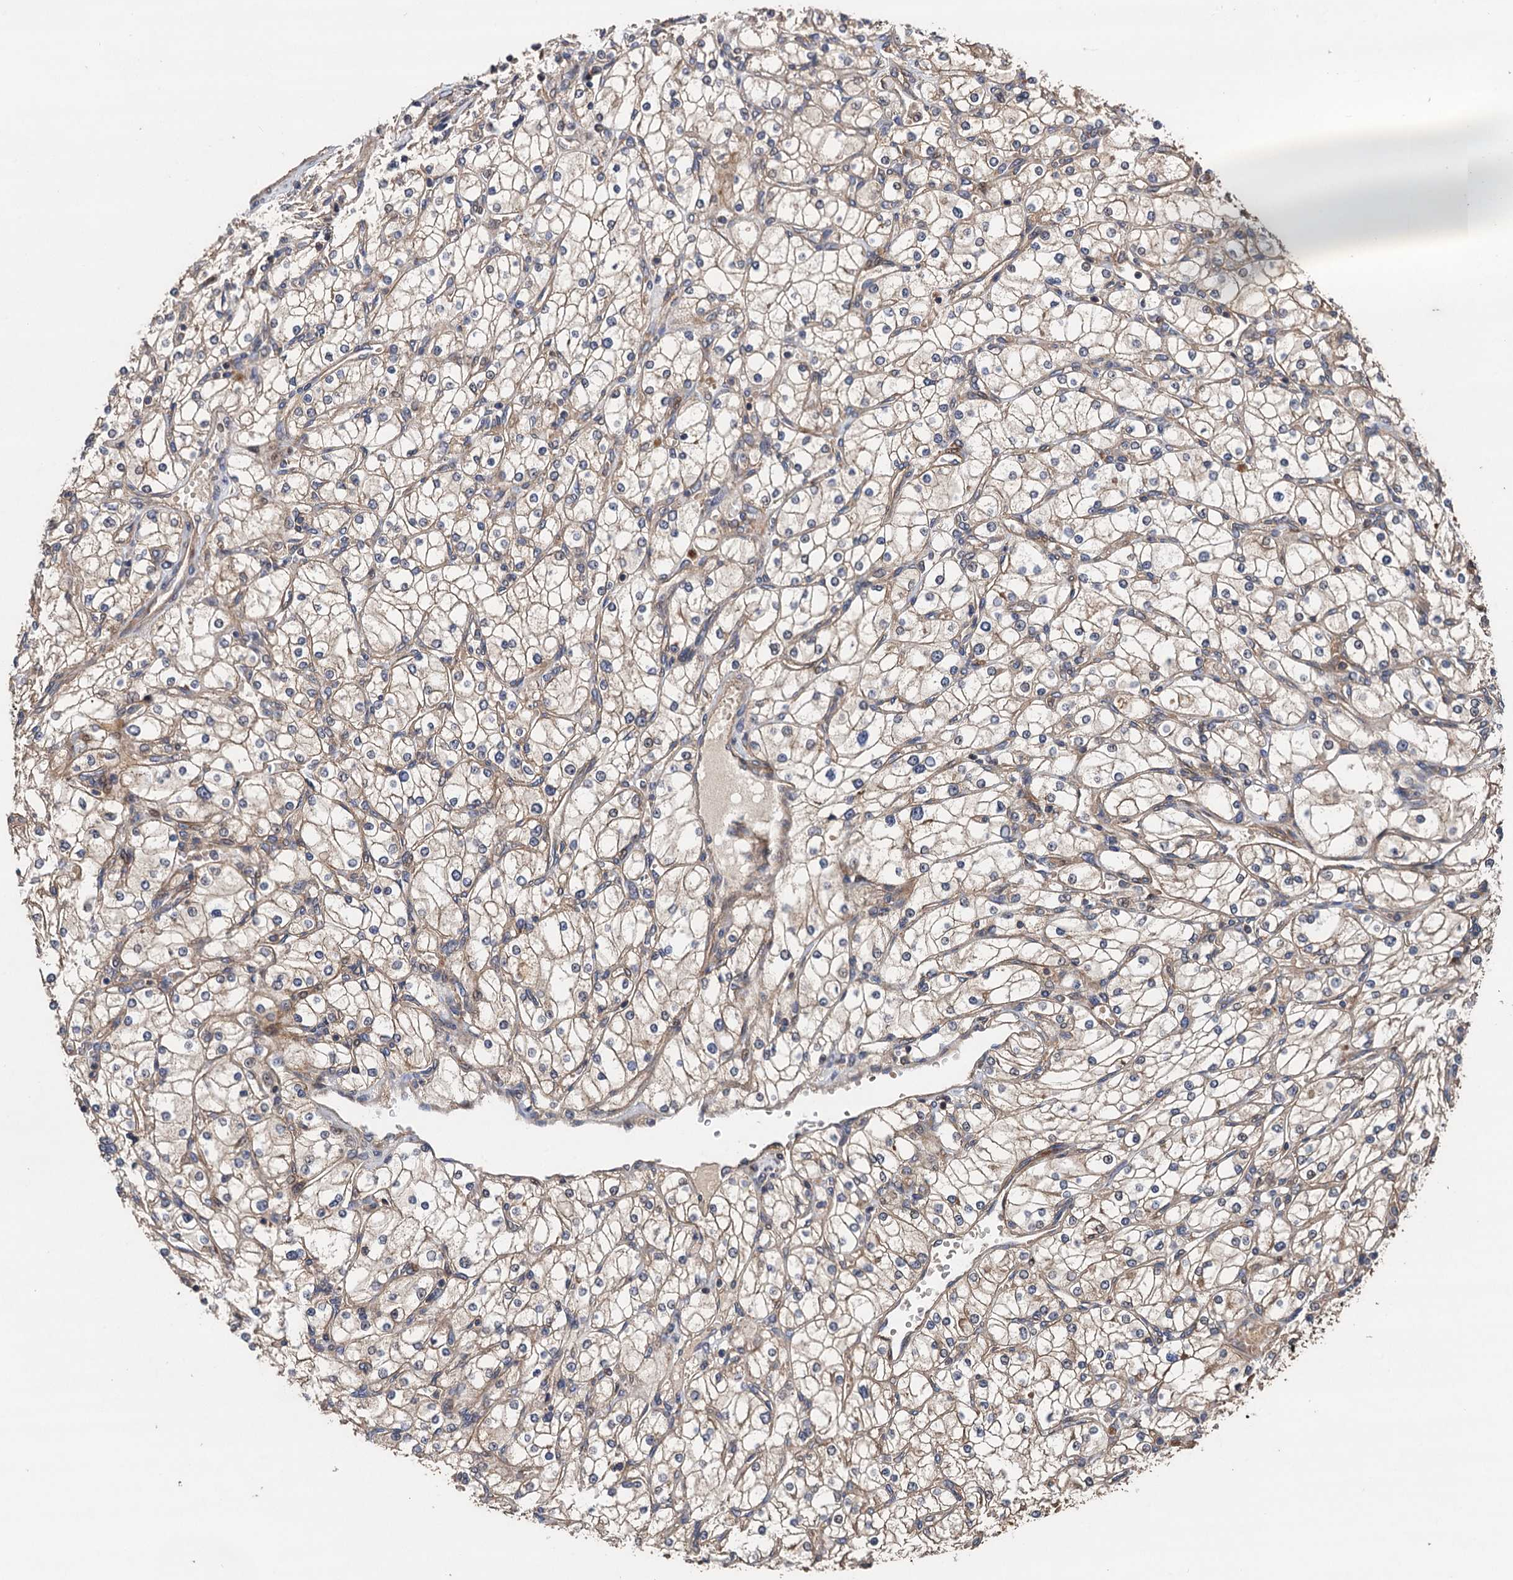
{"staining": {"intensity": "negative", "quantity": "none", "location": "none"}, "tissue": "renal cancer", "cell_type": "Tumor cells", "image_type": "cancer", "snomed": [{"axis": "morphology", "description": "Adenocarcinoma, NOS"}, {"axis": "topography", "description": "Kidney"}], "caption": "The immunohistochemistry (IHC) photomicrograph has no significant expression in tumor cells of renal adenocarcinoma tissue. Brightfield microscopy of immunohistochemistry stained with DAB (3,3'-diaminobenzidine) (brown) and hematoxylin (blue), captured at high magnification.", "gene": "TMEM39B", "patient": {"sex": "male", "age": 80}}